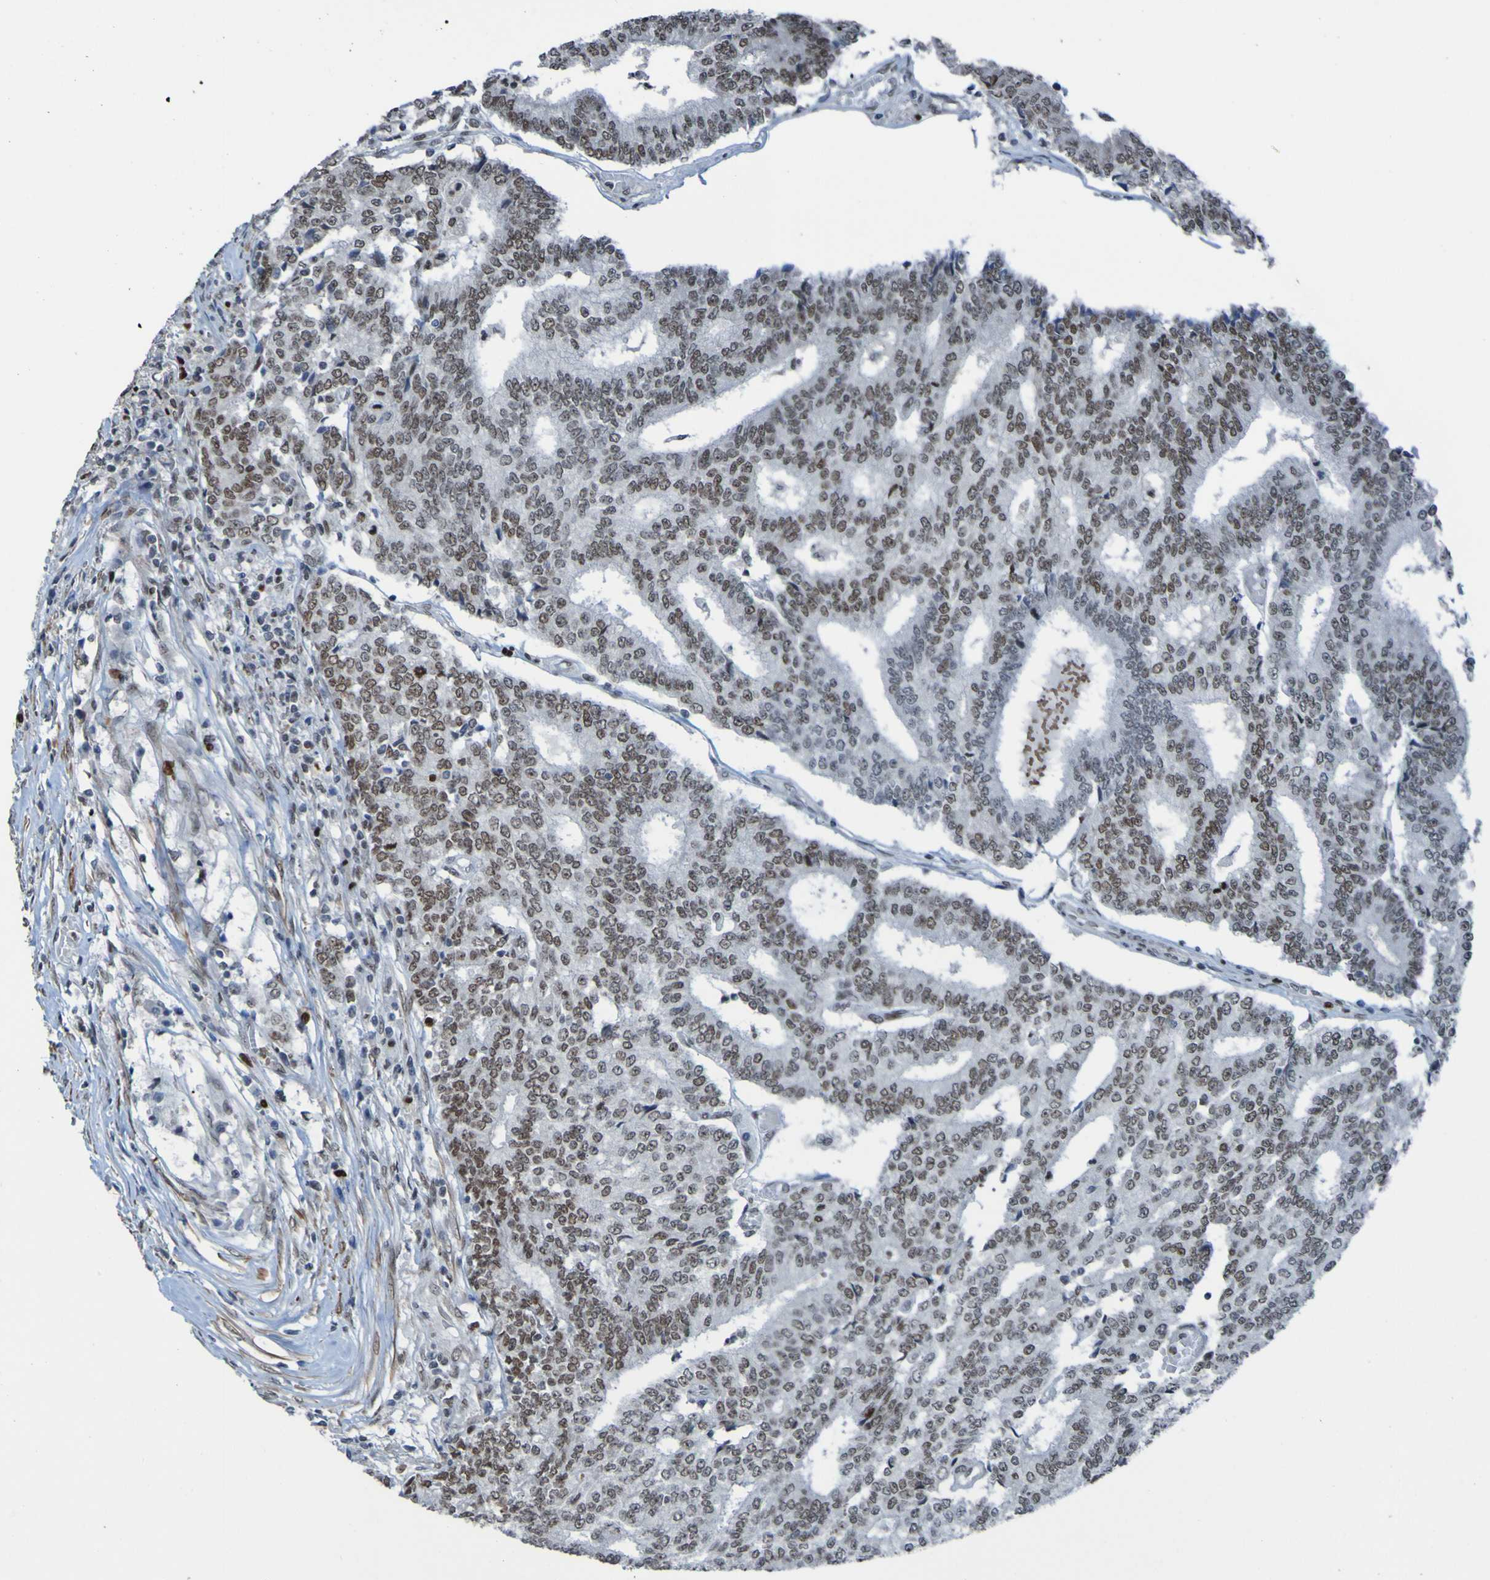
{"staining": {"intensity": "moderate", "quantity": ">75%", "location": "nuclear"}, "tissue": "prostate cancer", "cell_type": "Tumor cells", "image_type": "cancer", "snomed": [{"axis": "morphology", "description": "Normal tissue, NOS"}, {"axis": "morphology", "description": "Adenocarcinoma, High grade"}, {"axis": "topography", "description": "Prostate"}, {"axis": "topography", "description": "Seminal veicle"}], "caption": "This image exhibits immunohistochemistry (IHC) staining of human adenocarcinoma (high-grade) (prostate), with medium moderate nuclear positivity in about >75% of tumor cells.", "gene": "PHF2", "patient": {"sex": "male", "age": 55}}